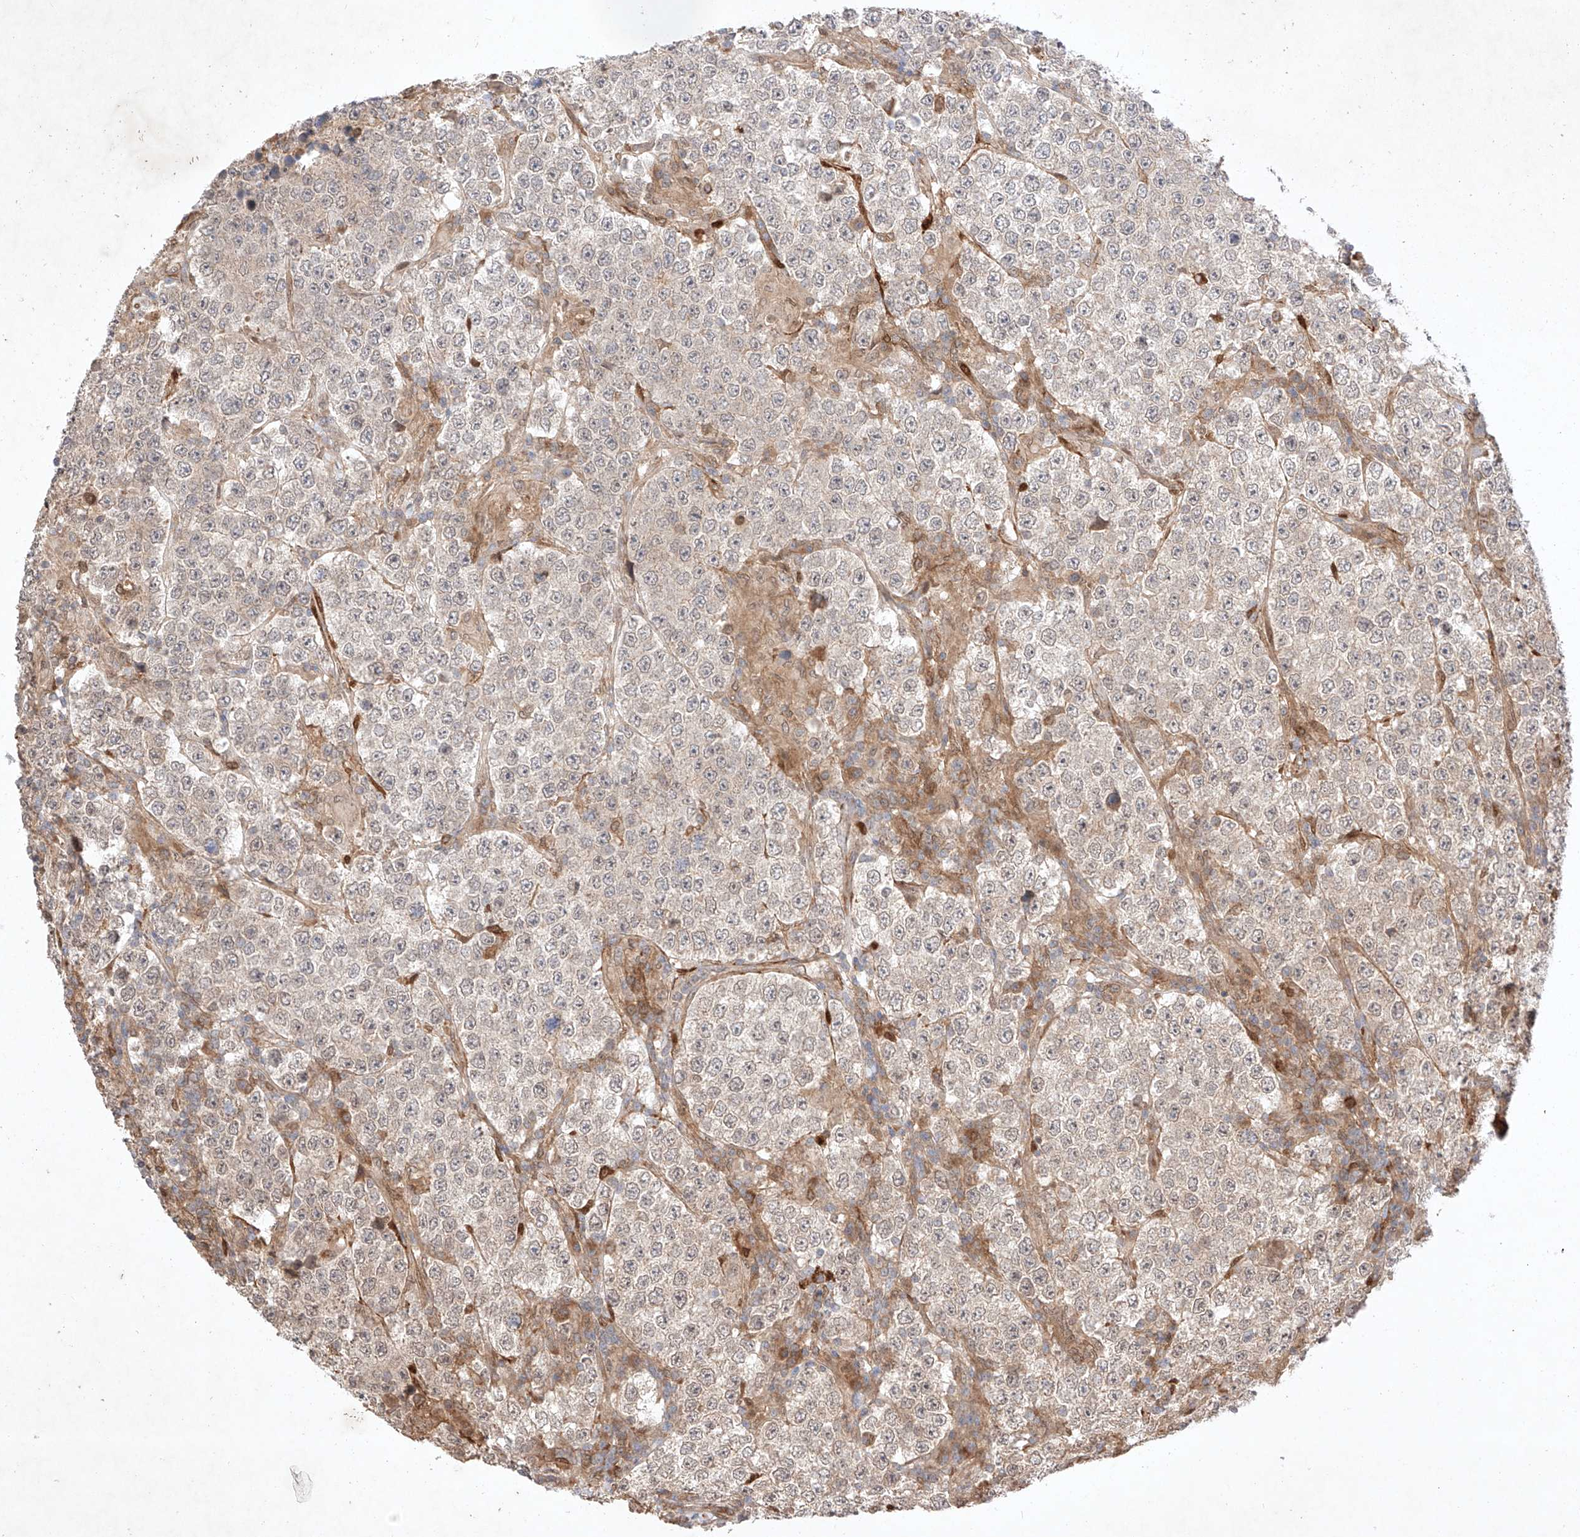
{"staining": {"intensity": "weak", "quantity": "<25%", "location": "cytoplasmic/membranous,nuclear"}, "tissue": "testis cancer", "cell_type": "Tumor cells", "image_type": "cancer", "snomed": [{"axis": "morphology", "description": "Normal tissue, NOS"}, {"axis": "morphology", "description": "Urothelial carcinoma, High grade"}, {"axis": "morphology", "description": "Seminoma, NOS"}, {"axis": "morphology", "description": "Carcinoma, Embryonal, NOS"}, {"axis": "topography", "description": "Urinary bladder"}, {"axis": "topography", "description": "Testis"}], "caption": "An immunohistochemistry (IHC) photomicrograph of testis cancer is shown. There is no staining in tumor cells of testis cancer.", "gene": "ZNF124", "patient": {"sex": "male", "age": 41}}